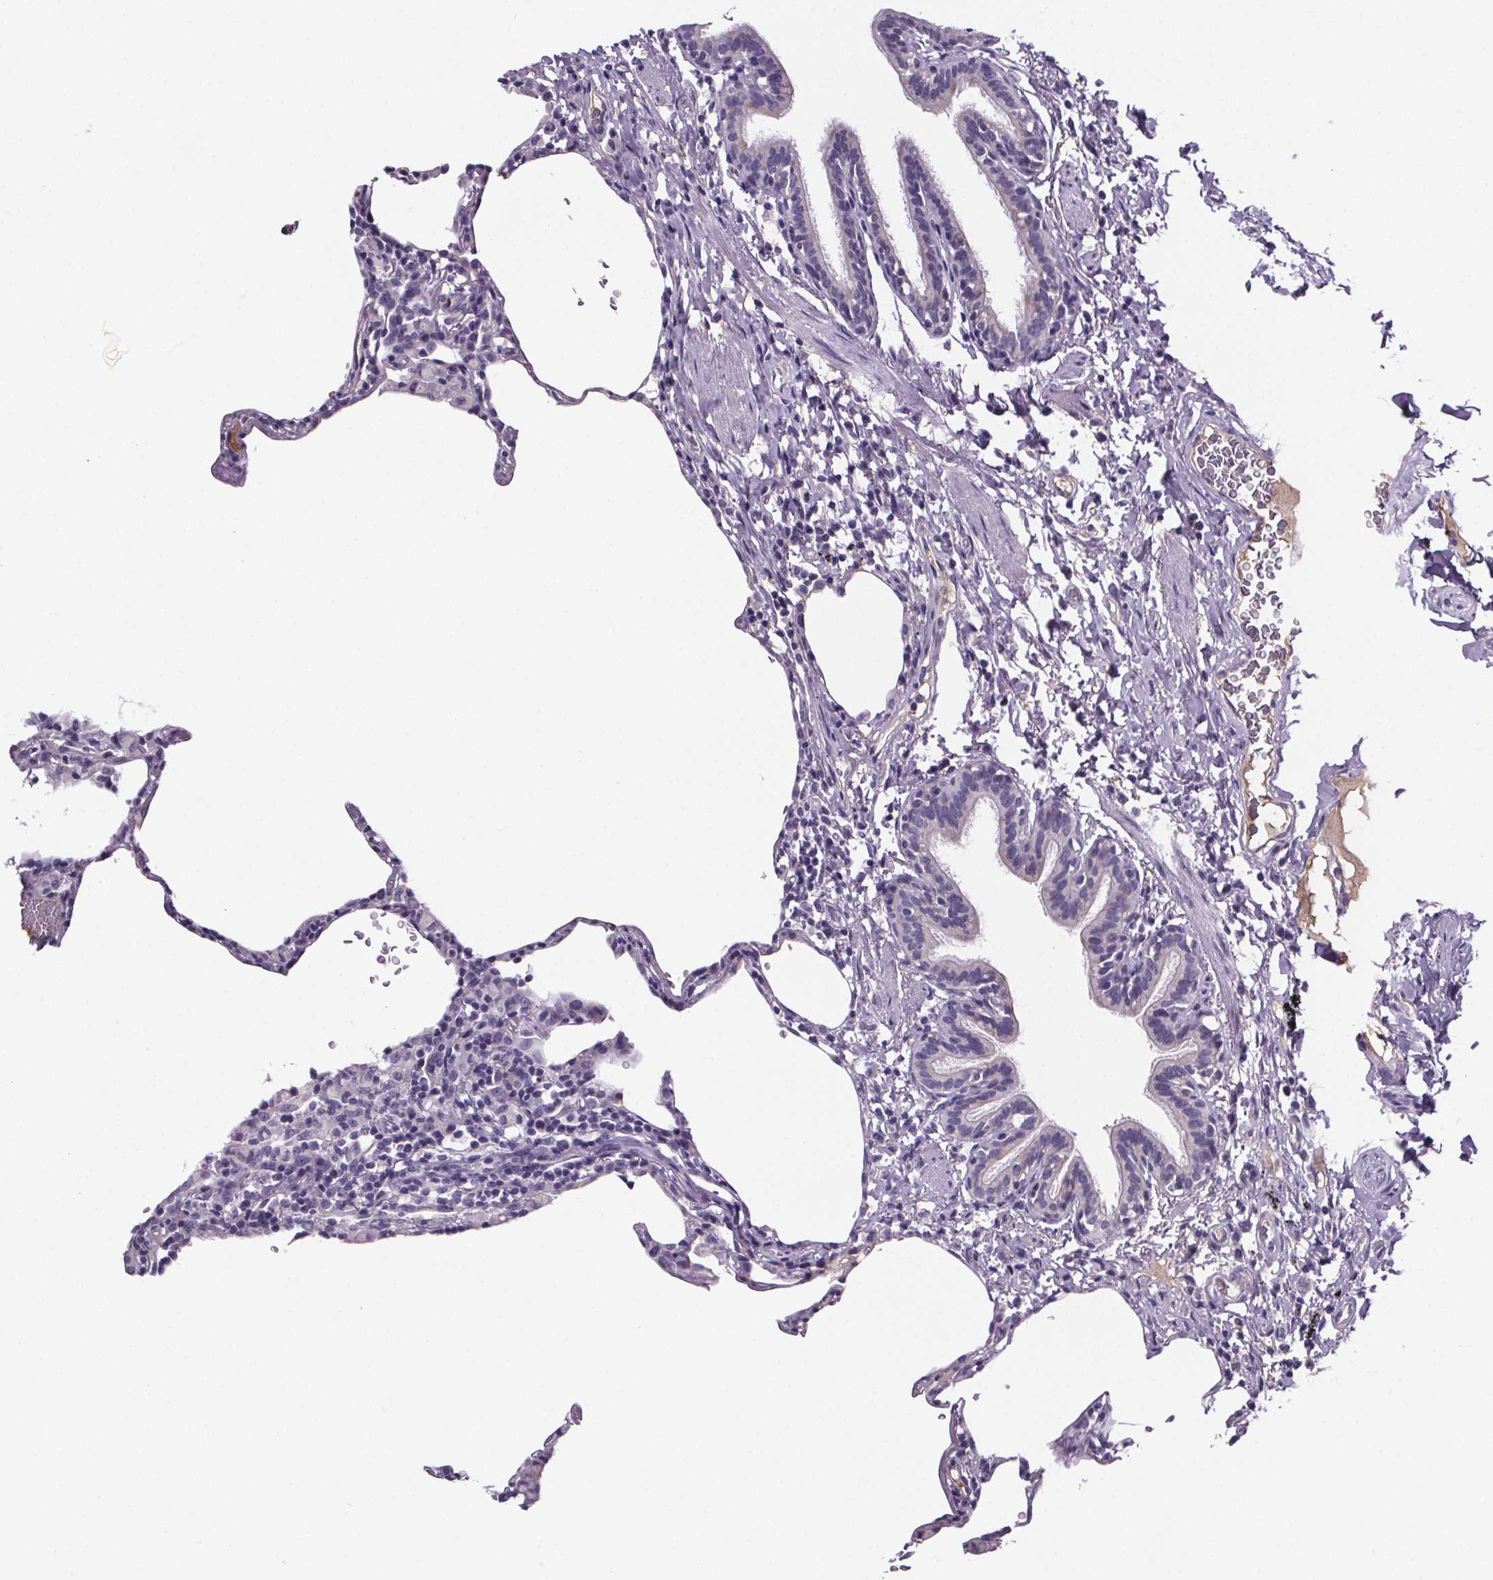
{"staining": {"intensity": "negative", "quantity": "none", "location": "none"}, "tissue": "lung", "cell_type": "Alveolar cells", "image_type": "normal", "snomed": [{"axis": "morphology", "description": "Normal tissue, NOS"}, {"axis": "topography", "description": "Lung"}], "caption": "A high-resolution histopathology image shows IHC staining of normal lung, which demonstrates no significant expression in alveolar cells. (Stains: DAB immunohistochemistry with hematoxylin counter stain, Microscopy: brightfield microscopy at high magnification).", "gene": "CUBN", "patient": {"sex": "female", "age": 57}}